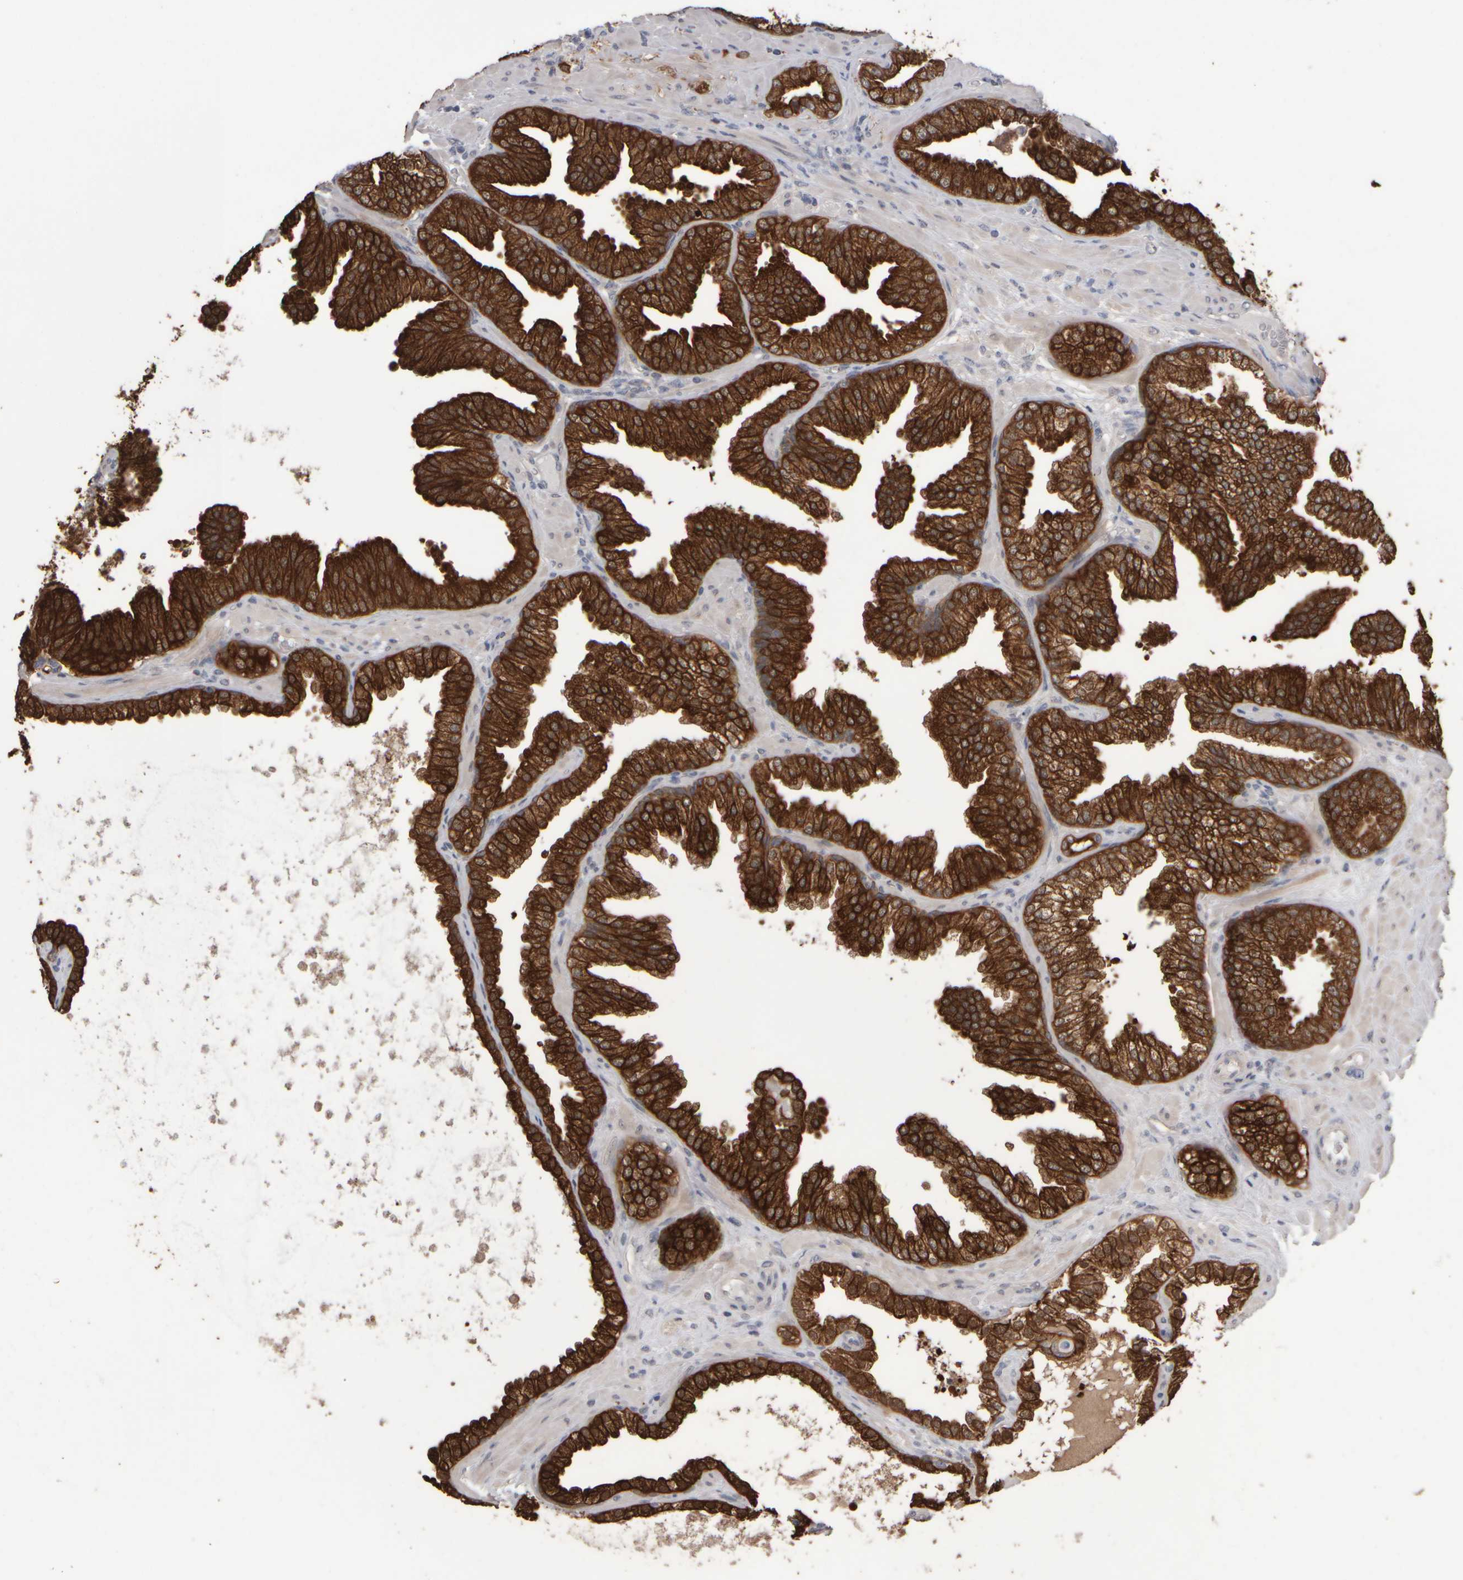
{"staining": {"intensity": "strong", "quantity": ">75%", "location": "cytoplasmic/membranous"}, "tissue": "prostate cancer", "cell_type": "Tumor cells", "image_type": "cancer", "snomed": [{"axis": "morphology", "description": "Adenocarcinoma, Low grade"}, {"axis": "topography", "description": "Prostate"}], "caption": "High-power microscopy captured an immunohistochemistry (IHC) image of low-grade adenocarcinoma (prostate), revealing strong cytoplasmic/membranous positivity in about >75% of tumor cells. Ihc stains the protein in brown and the nuclei are stained blue.", "gene": "EPHX2", "patient": {"sex": "male", "age": 62}}